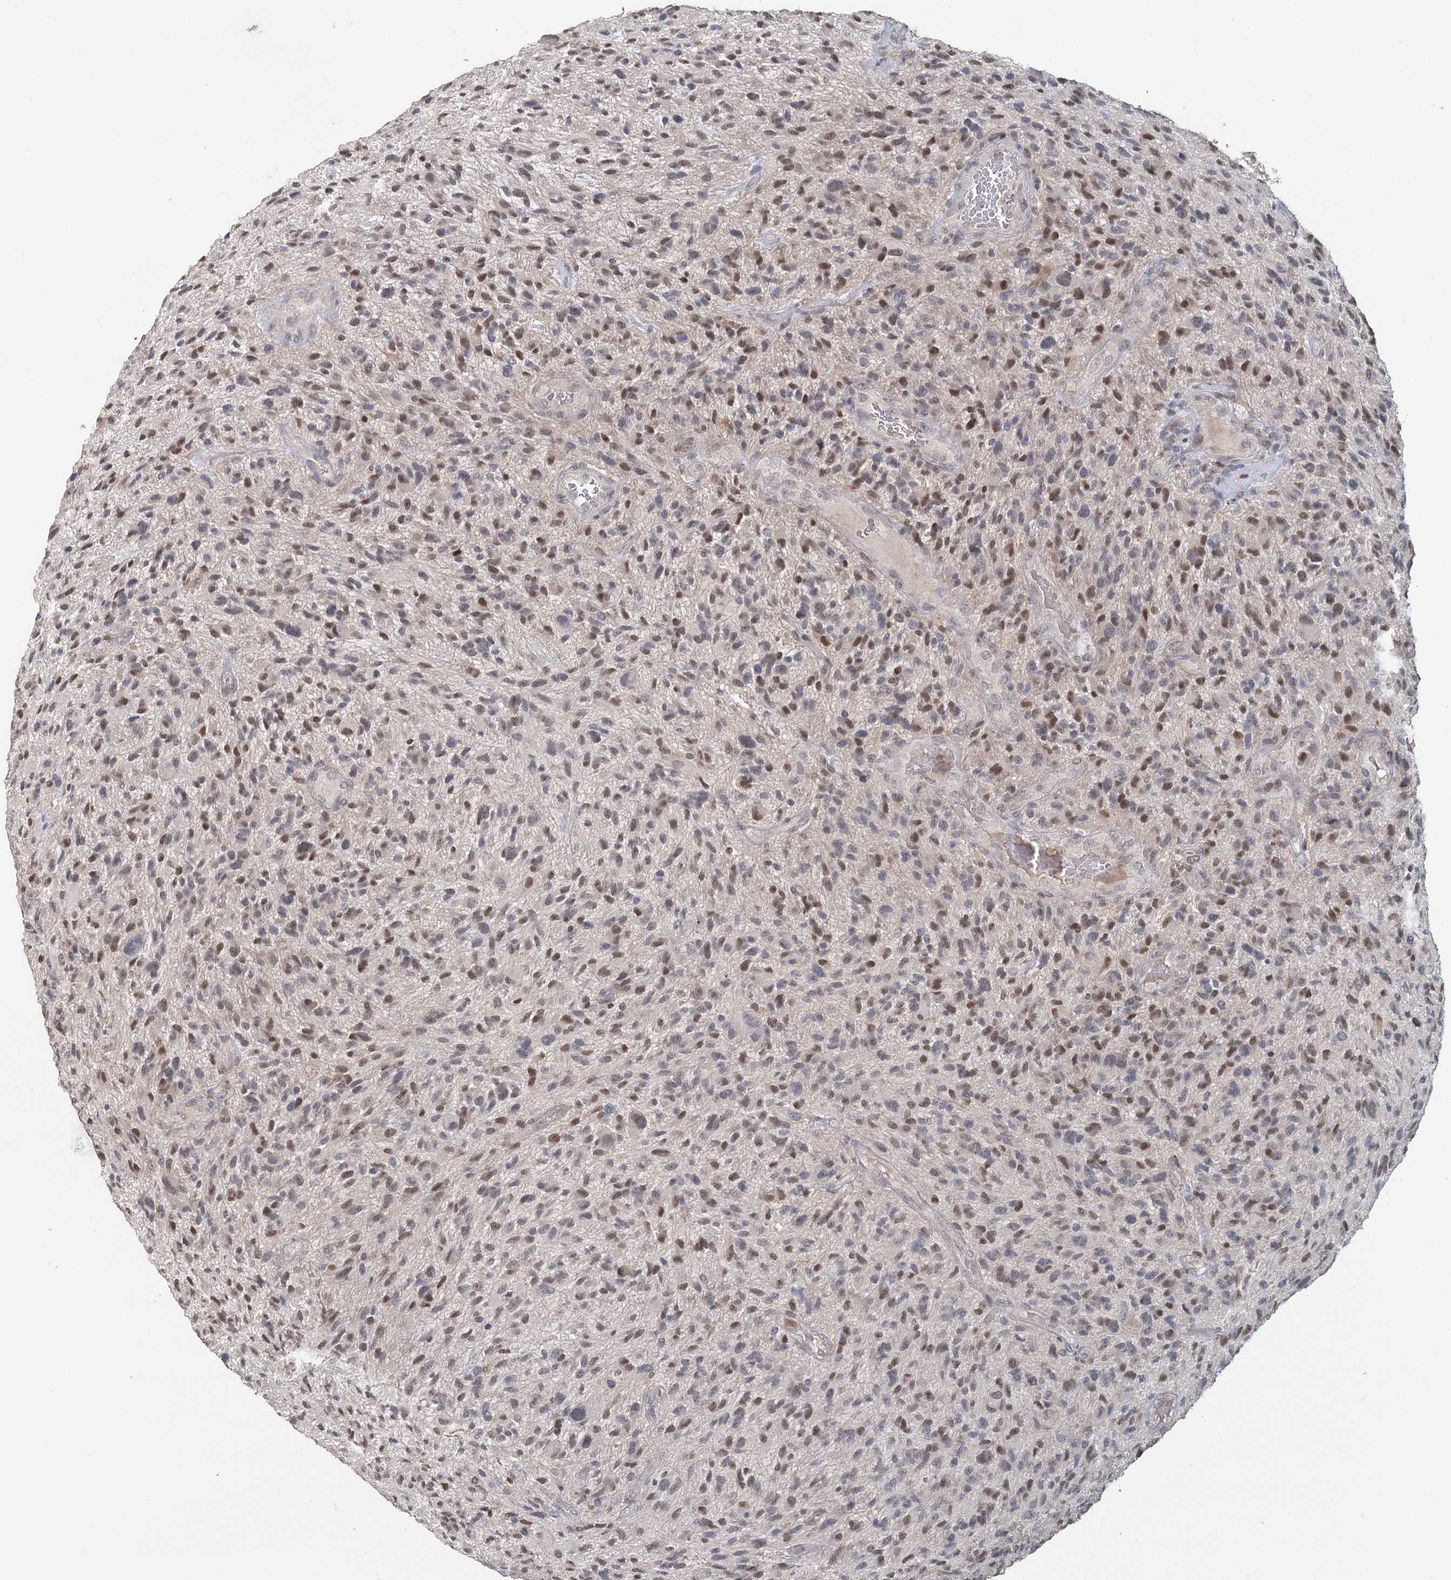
{"staining": {"intensity": "moderate", "quantity": "25%-75%", "location": "nuclear"}, "tissue": "glioma", "cell_type": "Tumor cells", "image_type": "cancer", "snomed": [{"axis": "morphology", "description": "Glioma, malignant, High grade"}, {"axis": "topography", "description": "Brain"}], "caption": "This image reveals immunohistochemistry (IHC) staining of malignant glioma (high-grade), with medium moderate nuclear expression in approximately 25%-75% of tumor cells.", "gene": "ADK", "patient": {"sex": "male", "age": 47}}